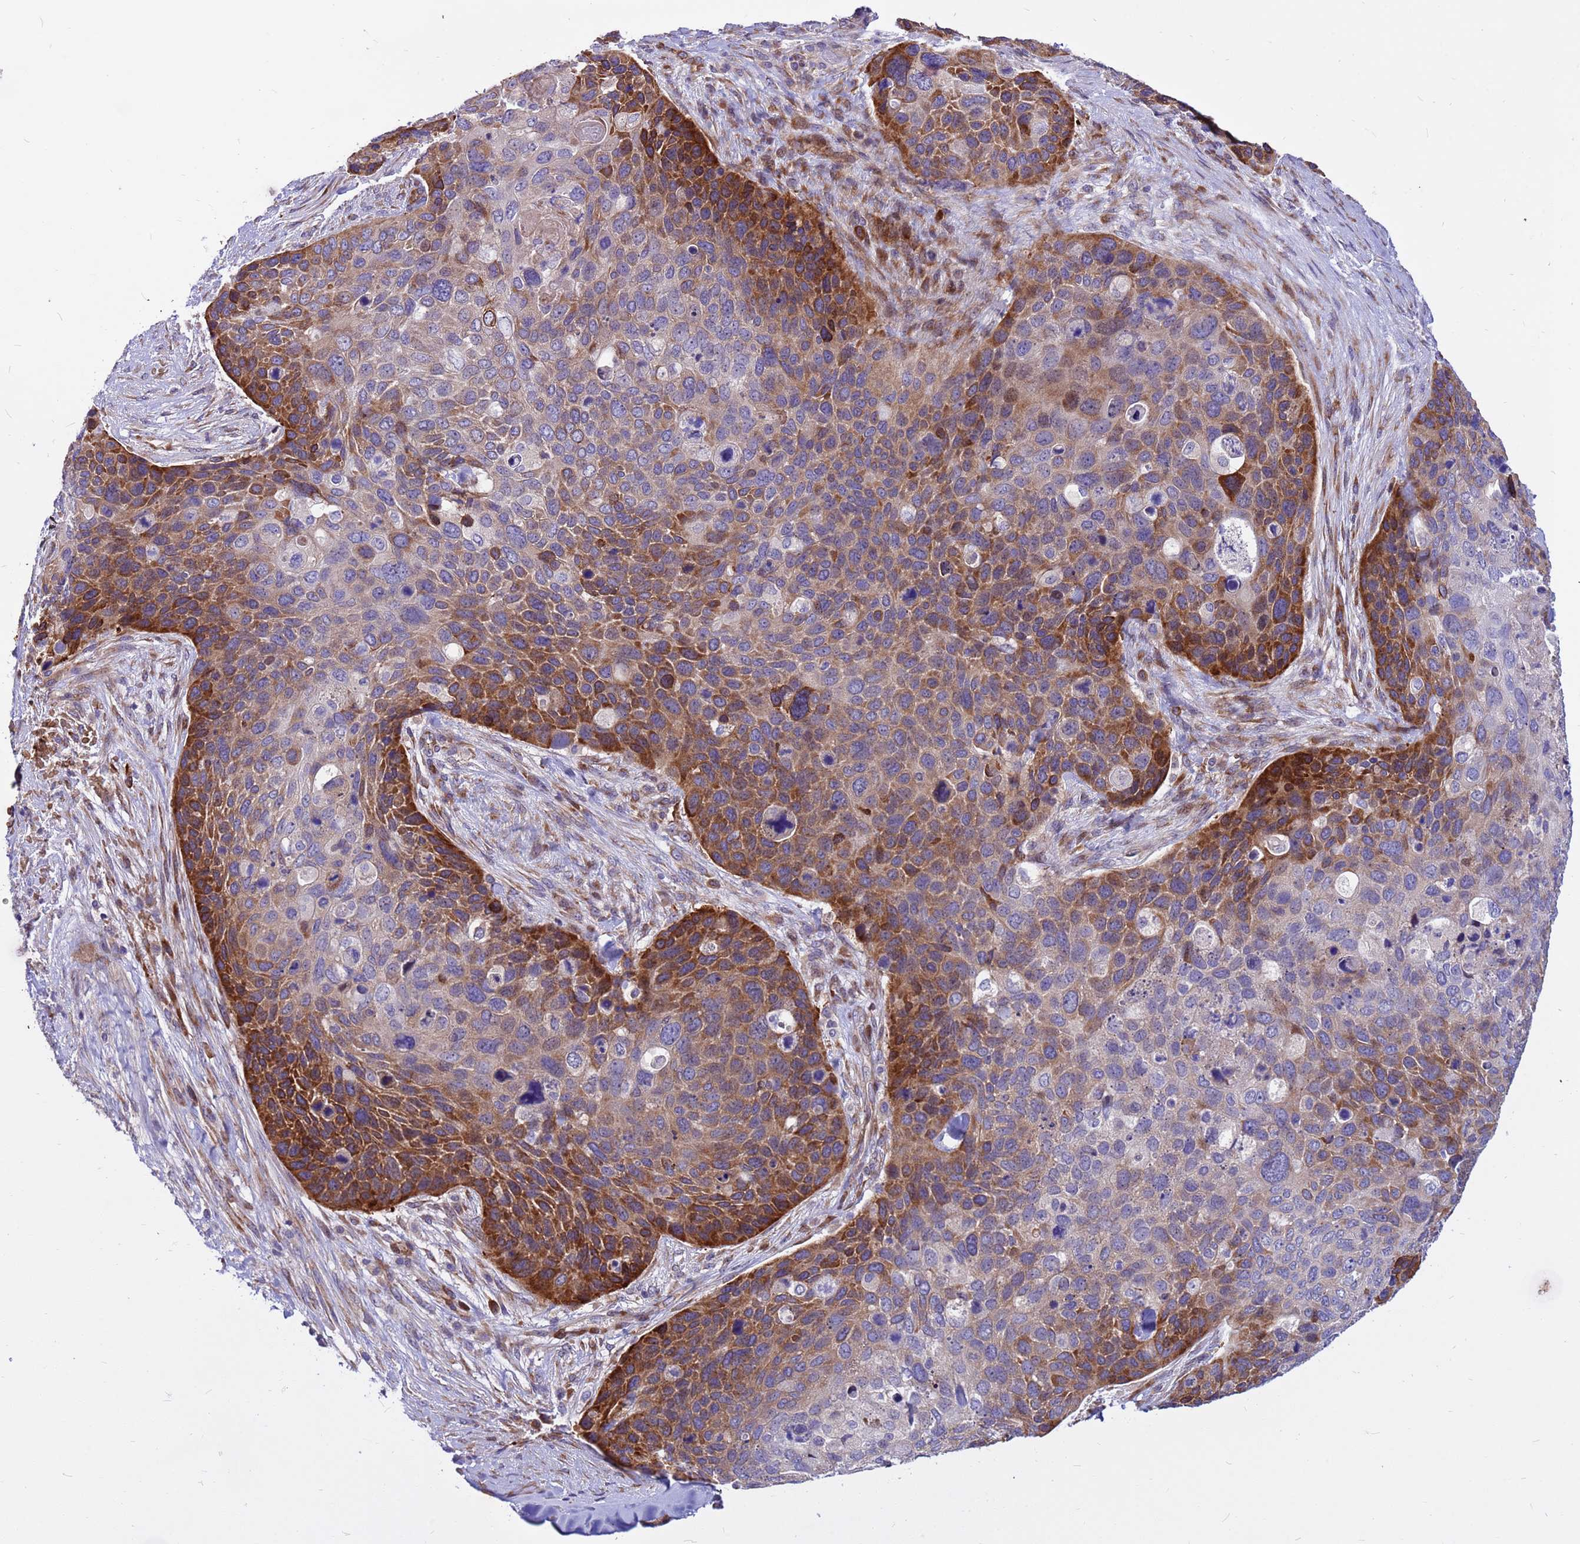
{"staining": {"intensity": "strong", "quantity": "<25%", "location": "cytoplasmic/membranous"}, "tissue": "skin cancer", "cell_type": "Tumor cells", "image_type": "cancer", "snomed": [{"axis": "morphology", "description": "Basal cell carcinoma"}, {"axis": "topography", "description": "Skin"}], "caption": "Immunohistochemistry (IHC) of skin basal cell carcinoma displays medium levels of strong cytoplasmic/membranous expression in about <25% of tumor cells. Nuclei are stained in blue.", "gene": "ZNF669", "patient": {"sex": "female", "age": 74}}